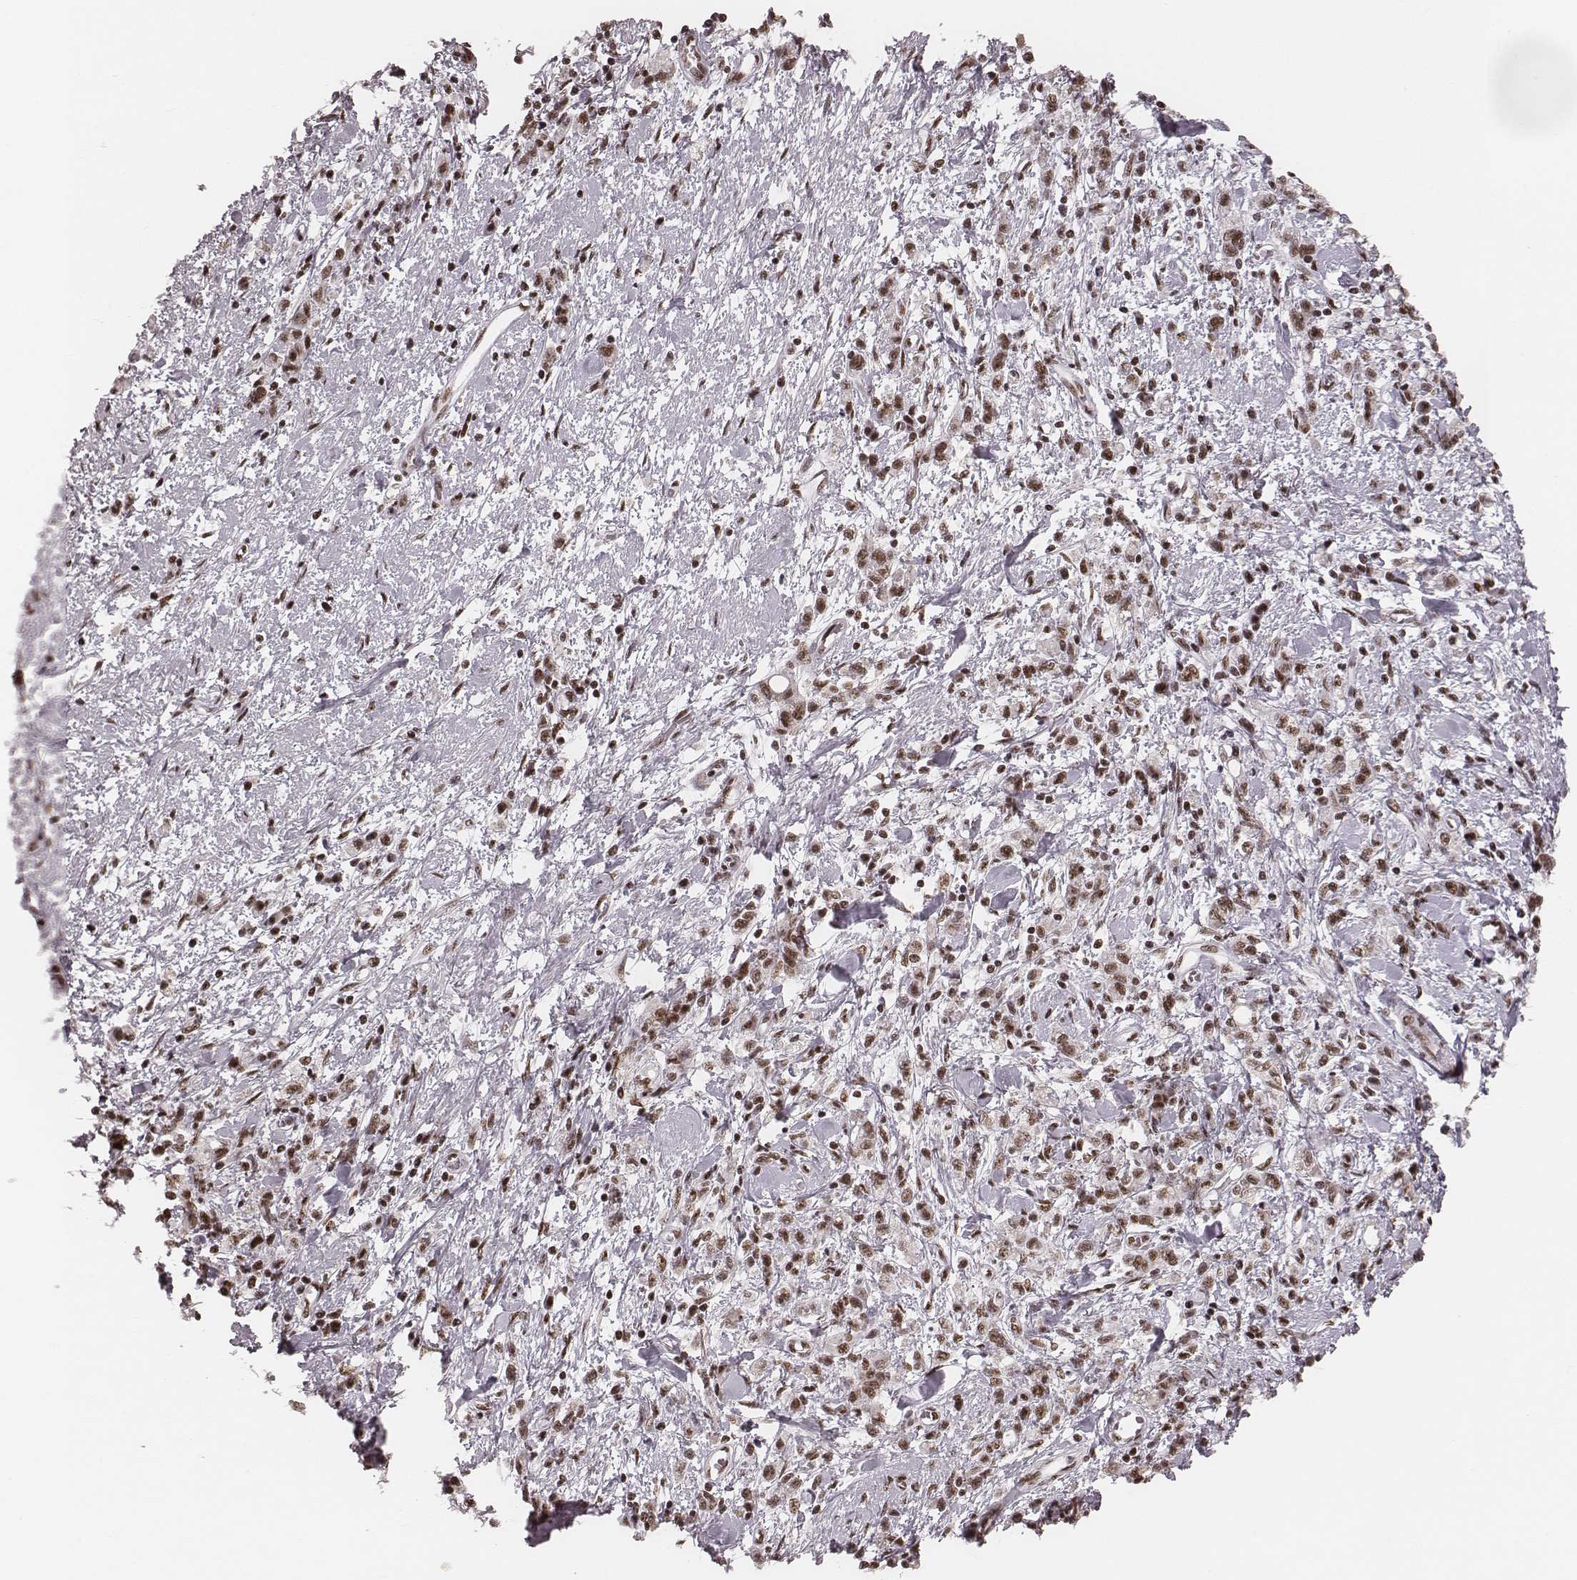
{"staining": {"intensity": "moderate", "quantity": ">75%", "location": "nuclear"}, "tissue": "stomach cancer", "cell_type": "Tumor cells", "image_type": "cancer", "snomed": [{"axis": "morphology", "description": "Adenocarcinoma, NOS"}, {"axis": "topography", "description": "Stomach"}], "caption": "Immunohistochemical staining of stomach cancer reveals medium levels of moderate nuclear expression in about >75% of tumor cells. Using DAB (brown) and hematoxylin (blue) stains, captured at high magnification using brightfield microscopy.", "gene": "LUC7L", "patient": {"sex": "male", "age": 77}}